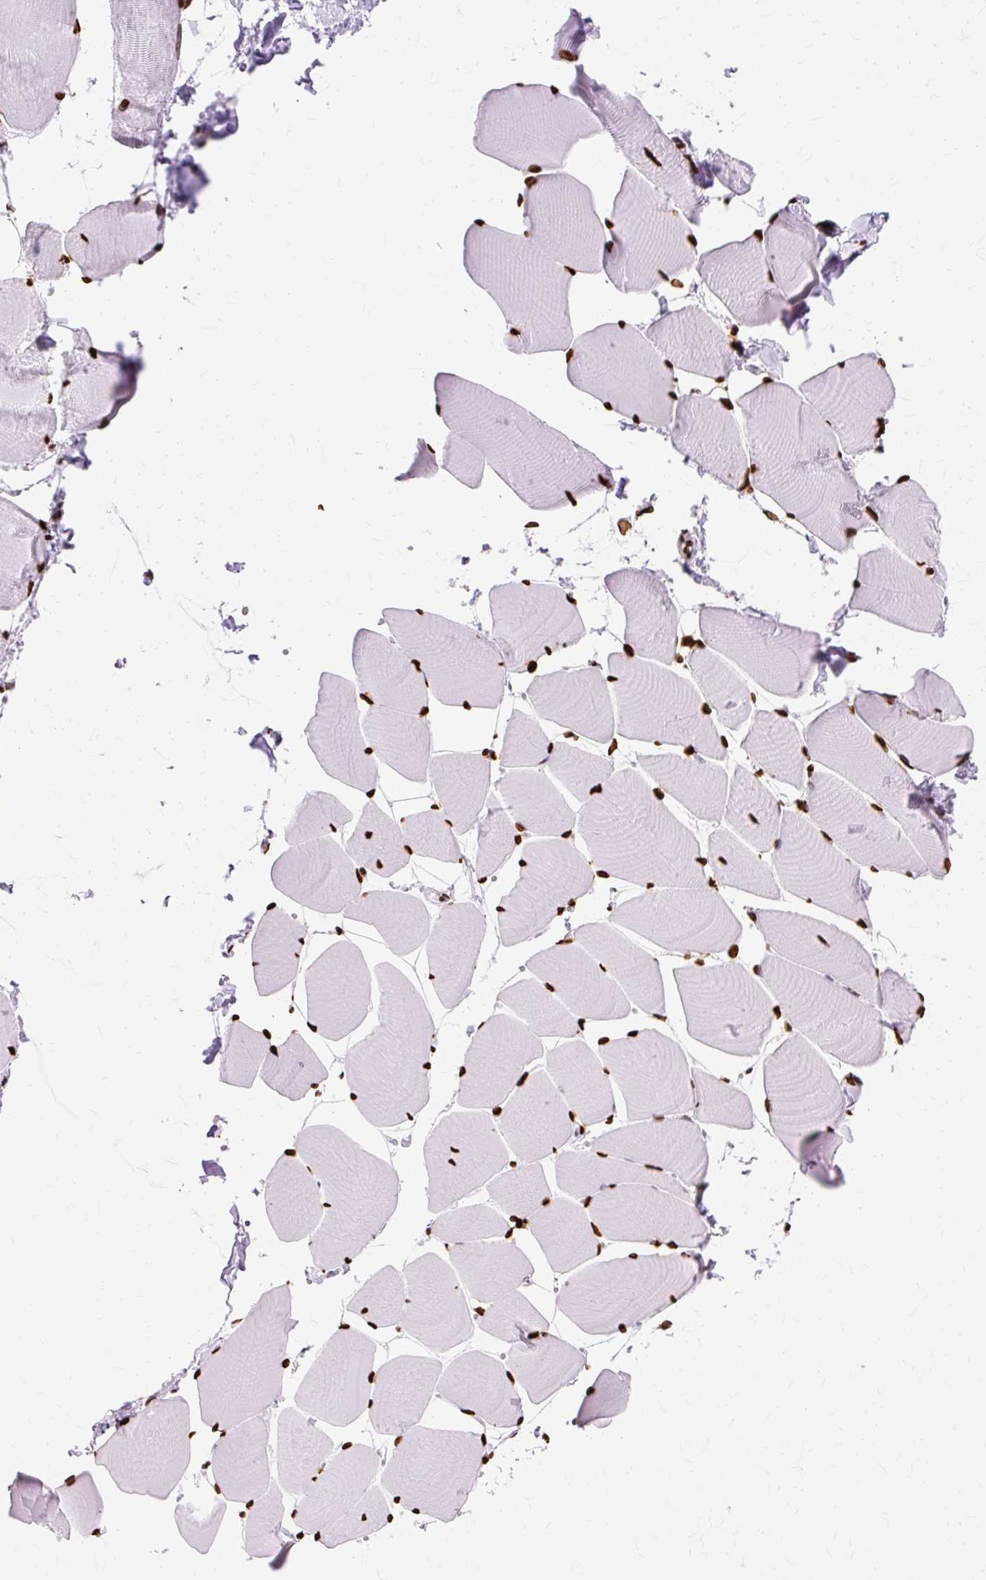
{"staining": {"intensity": "strong", "quantity": ">75%", "location": "nuclear"}, "tissue": "skeletal muscle", "cell_type": "Myocytes", "image_type": "normal", "snomed": [{"axis": "morphology", "description": "Normal tissue, NOS"}, {"axis": "topography", "description": "Skeletal muscle"}], "caption": "Myocytes reveal high levels of strong nuclear expression in approximately >75% of cells in benign skeletal muscle.", "gene": "TMEM184C", "patient": {"sex": "male", "age": 25}}